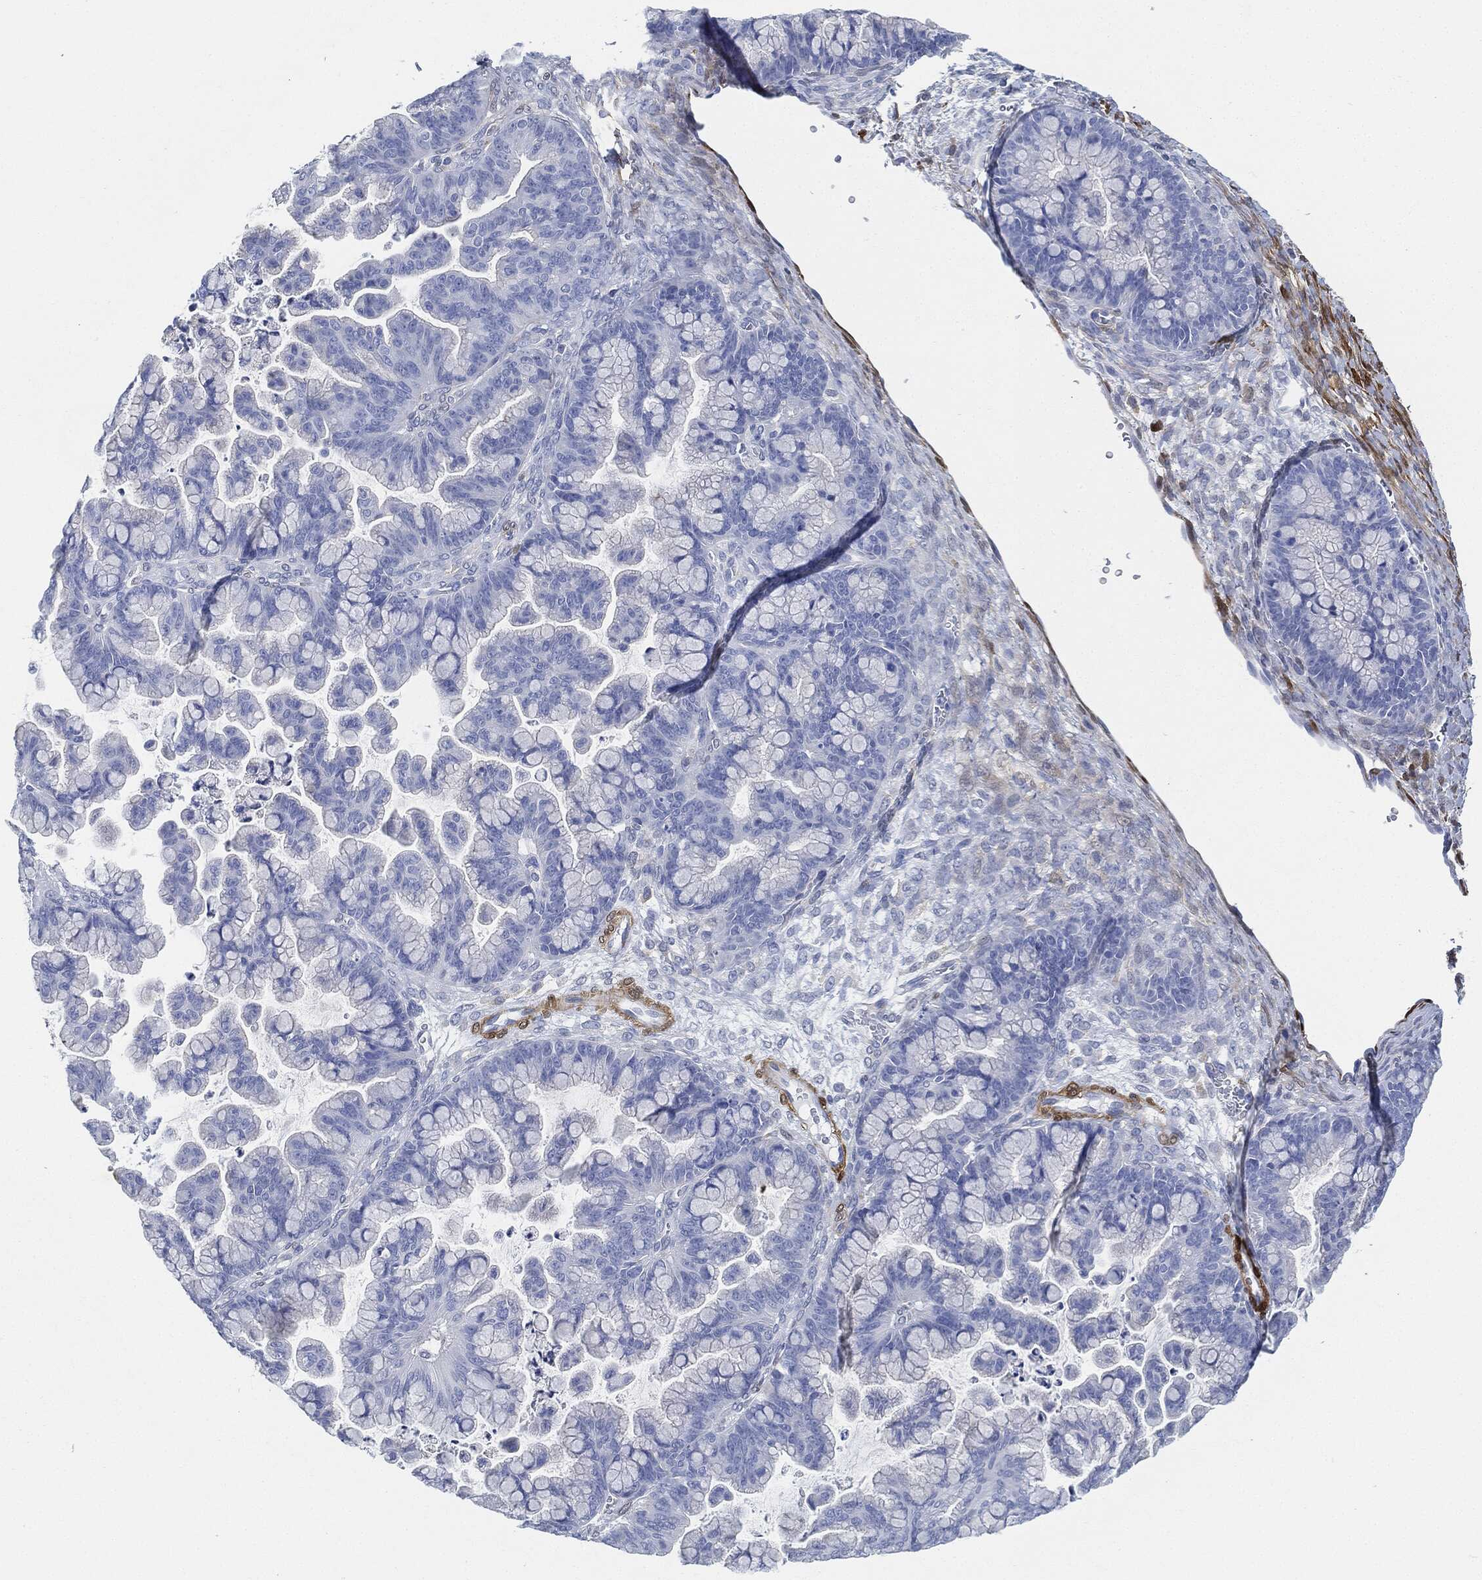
{"staining": {"intensity": "negative", "quantity": "none", "location": "none"}, "tissue": "ovarian cancer", "cell_type": "Tumor cells", "image_type": "cancer", "snomed": [{"axis": "morphology", "description": "Cystadenocarcinoma, mucinous, NOS"}, {"axis": "topography", "description": "Ovary"}], "caption": "Human mucinous cystadenocarcinoma (ovarian) stained for a protein using immunohistochemistry (IHC) displays no staining in tumor cells.", "gene": "TAGLN", "patient": {"sex": "female", "age": 67}}